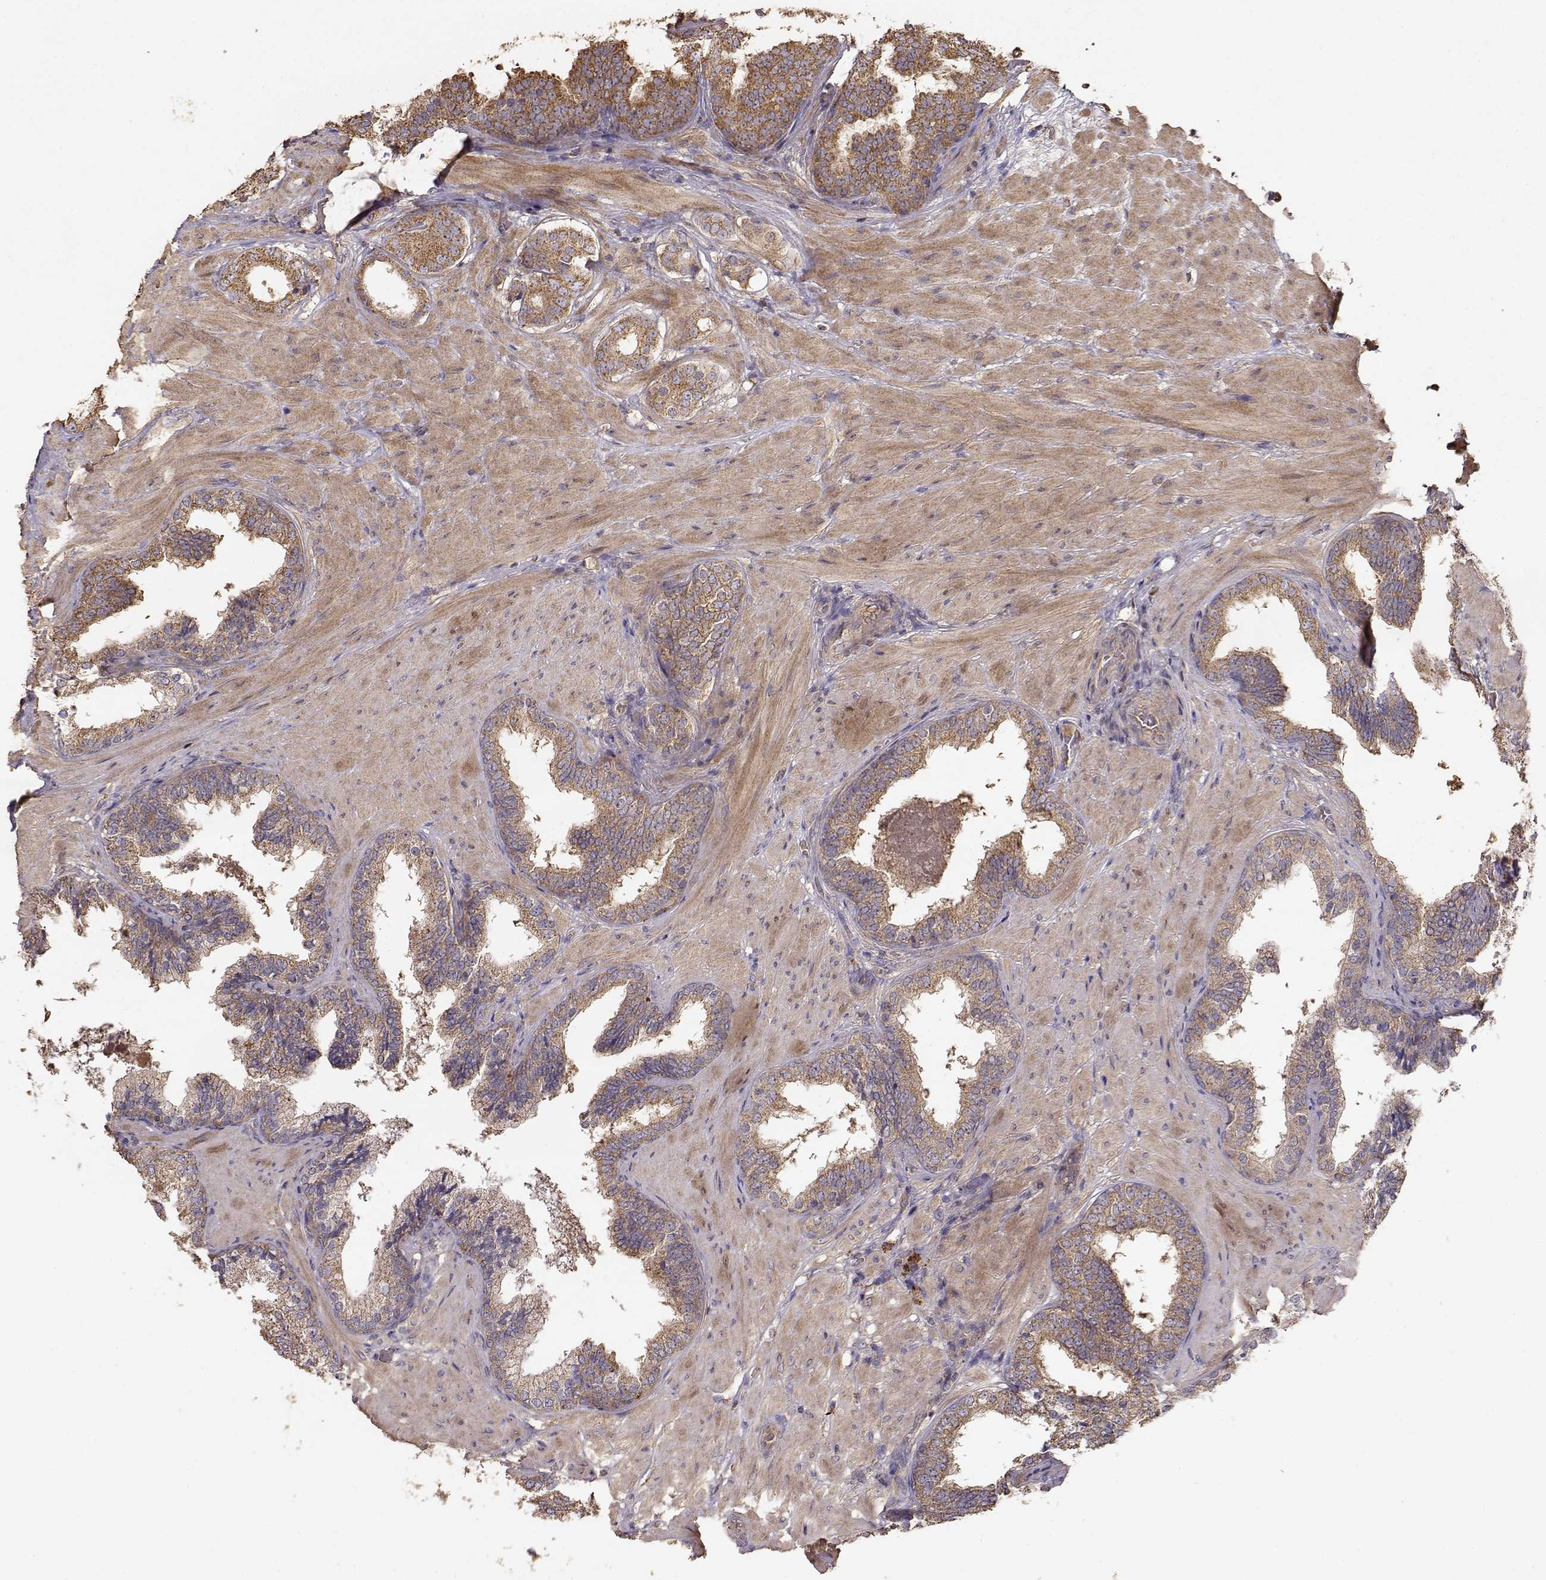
{"staining": {"intensity": "moderate", "quantity": ">75%", "location": "cytoplasmic/membranous"}, "tissue": "prostate cancer", "cell_type": "Tumor cells", "image_type": "cancer", "snomed": [{"axis": "morphology", "description": "Adenocarcinoma, Low grade"}, {"axis": "topography", "description": "Prostate"}], "caption": "Prostate cancer was stained to show a protein in brown. There is medium levels of moderate cytoplasmic/membranous positivity in approximately >75% of tumor cells.", "gene": "TARS3", "patient": {"sex": "male", "age": 60}}